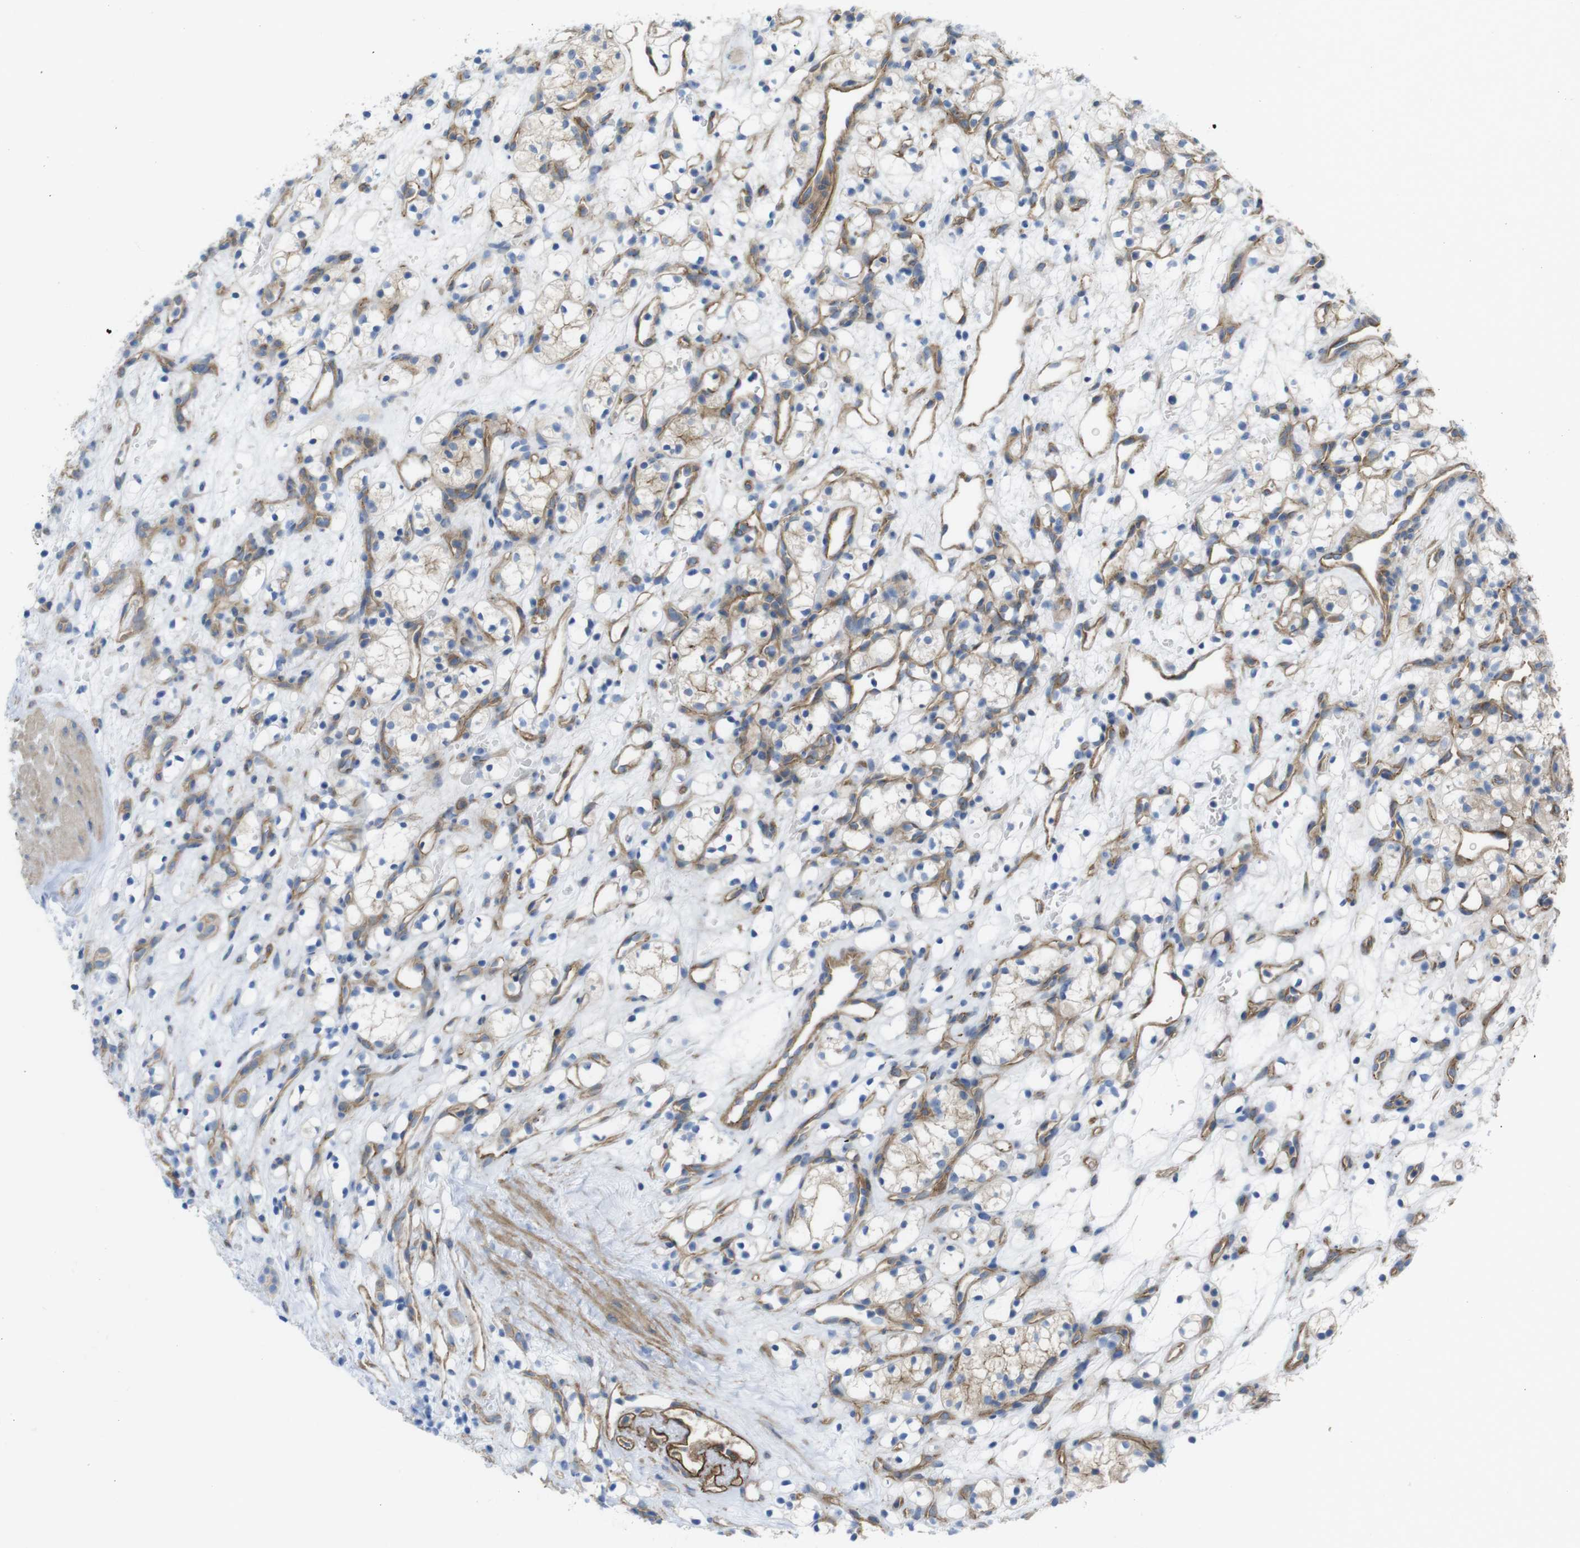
{"staining": {"intensity": "weak", "quantity": "25%-75%", "location": "cytoplasmic/membranous"}, "tissue": "renal cancer", "cell_type": "Tumor cells", "image_type": "cancer", "snomed": [{"axis": "morphology", "description": "Adenocarcinoma, NOS"}, {"axis": "topography", "description": "Kidney"}], "caption": "Renal cancer (adenocarcinoma) stained with DAB IHC shows low levels of weak cytoplasmic/membranous positivity in approximately 25%-75% of tumor cells. The protein of interest is shown in brown color, while the nuclei are stained blue.", "gene": "PREX2", "patient": {"sex": "female", "age": 60}}